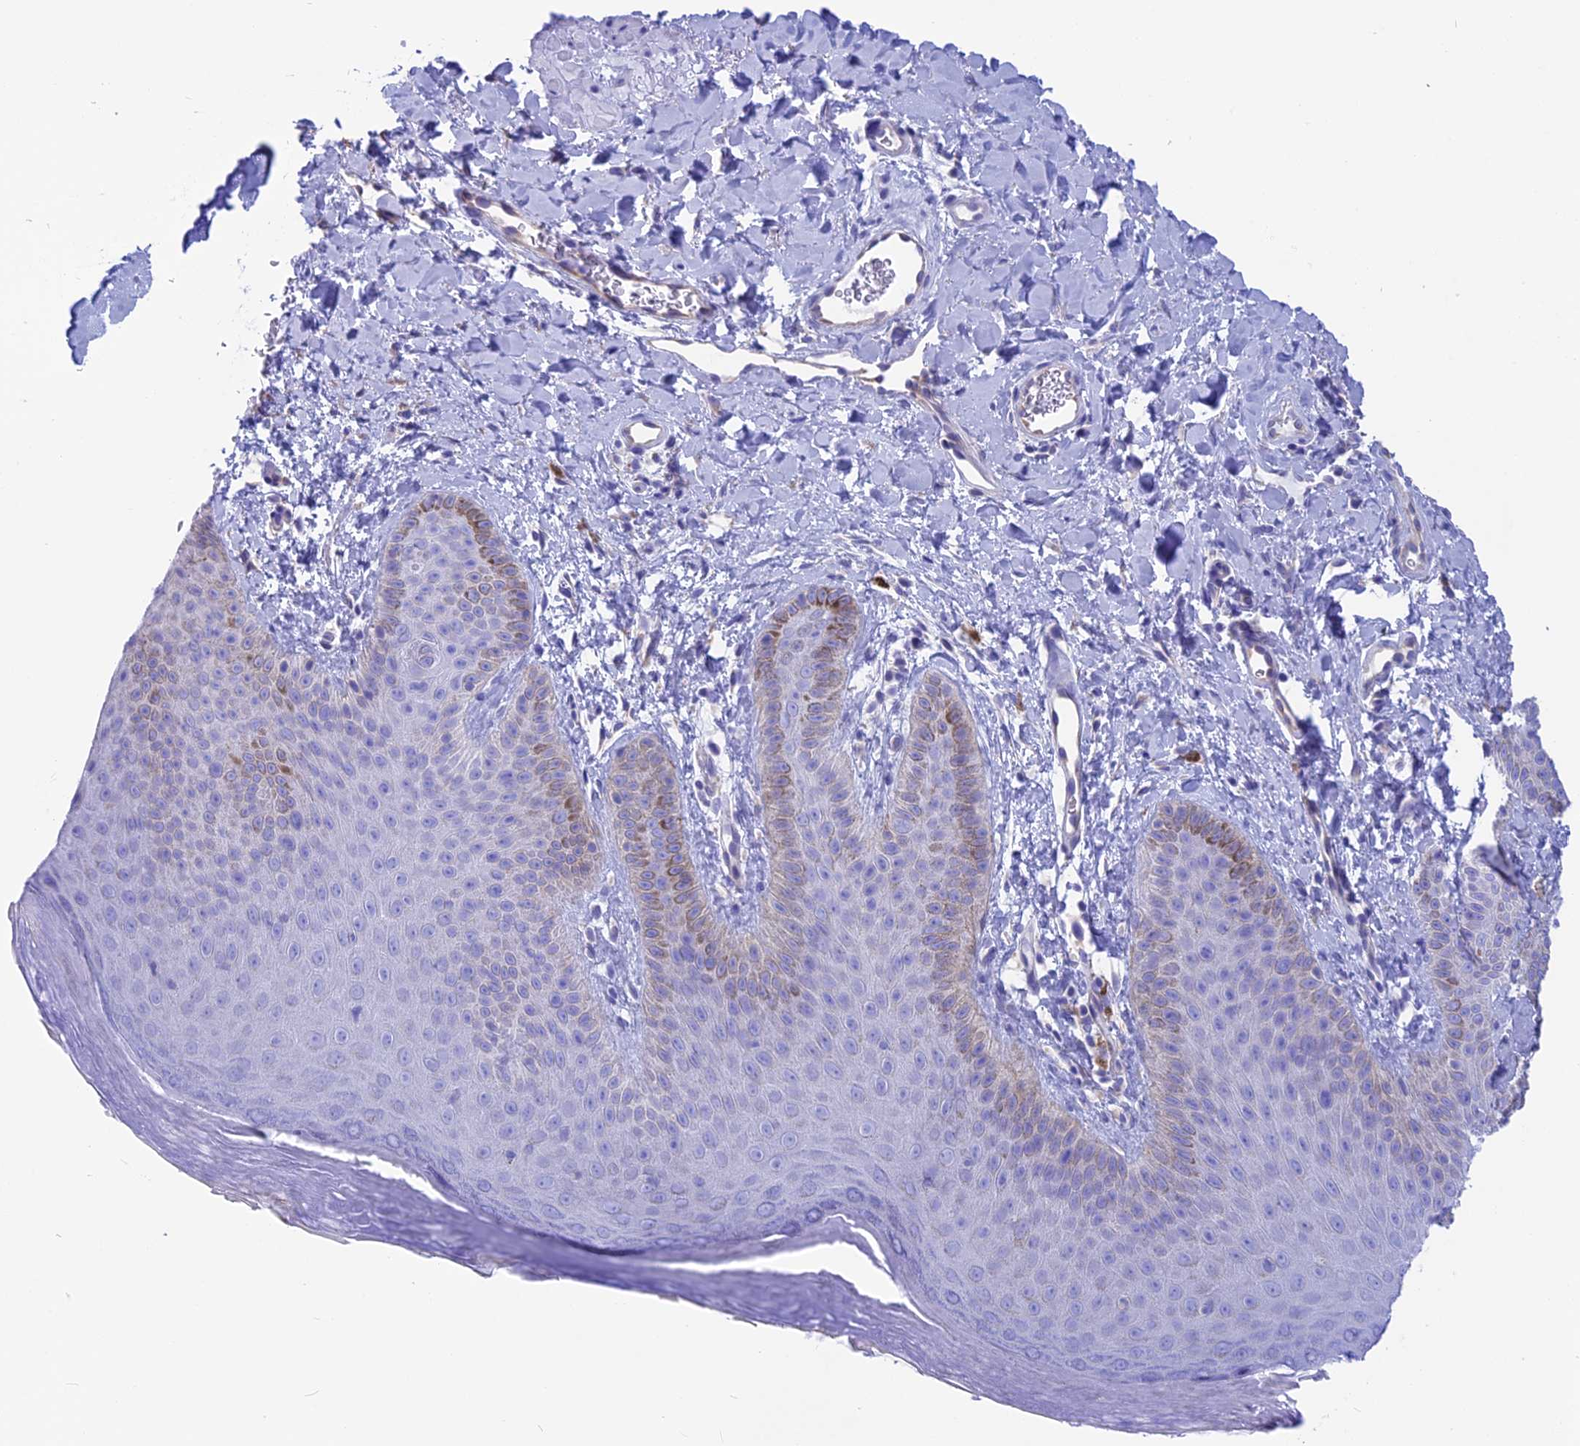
{"staining": {"intensity": "moderate", "quantity": "<25%", "location": "cytoplasmic/membranous"}, "tissue": "skin", "cell_type": "Epidermal cells", "image_type": "normal", "snomed": [{"axis": "morphology", "description": "Normal tissue, NOS"}, {"axis": "morphology", "description": "Neoplasm, malignant, NOS"}, {"axis": "topography", "description": "Anal"}], "caption": "Immunohistochemistry (DAB) staining of unremarkable human skin exhibits moderate cytoplasmic/membranous protein expression in approximately <25% of epidermal cells.", "gene": "GNGT2", "patient": {"sex": "male", "age": 47}}